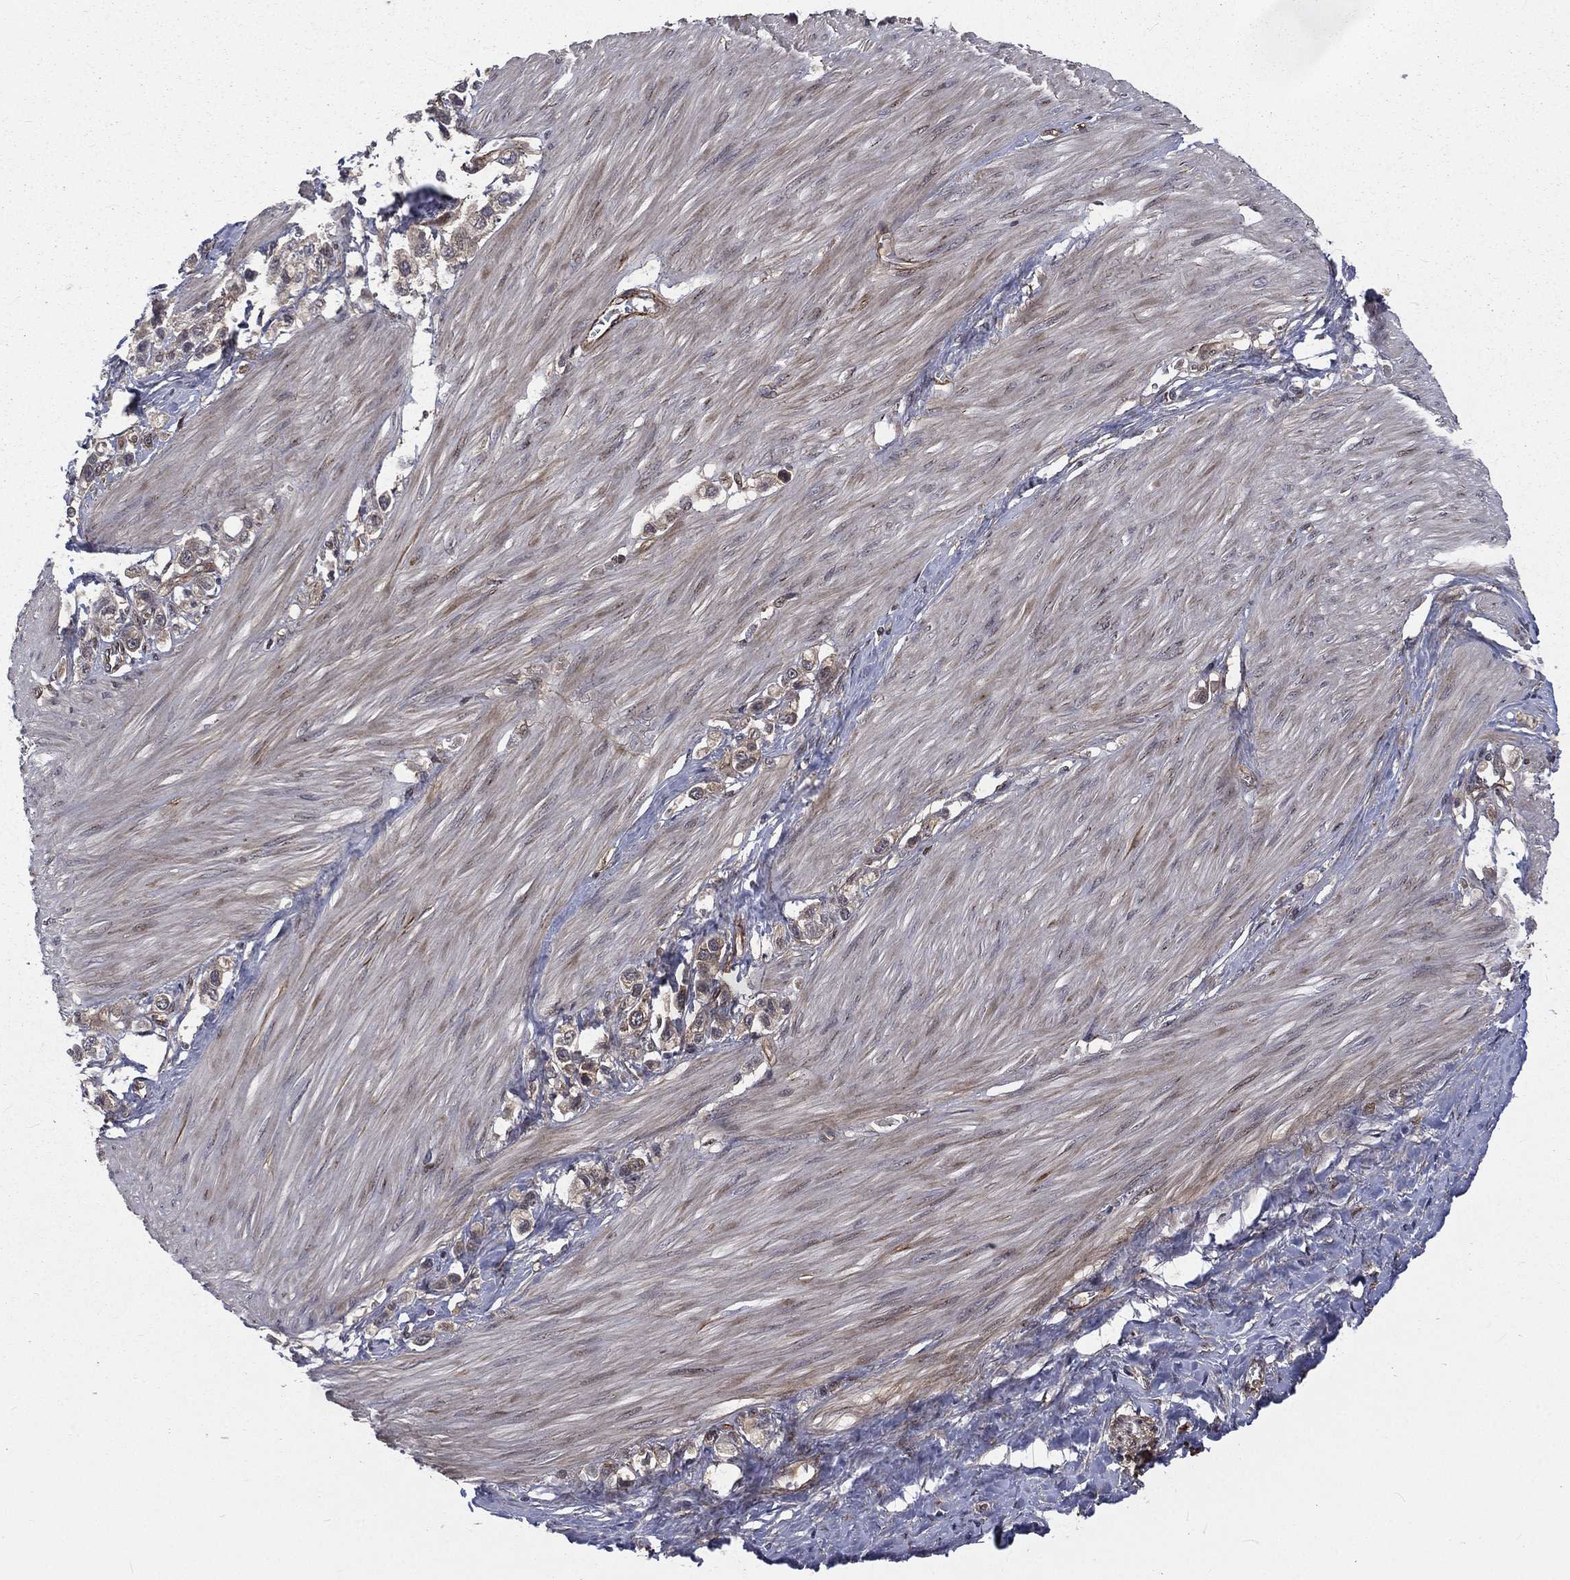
{"staining": {"intensity": "weak", "quantity": "<25%", "location": "cytoplasmic/membranous"}, "tissue": "stomach cancer", "cell_type": "Tumor cells", "image_type": "cancer", "snomed": [{"axis": "morphology", "description": "Normal tissue, NOS"}, {"axis": "morphology", "description": "Adenocarcinoma, NOS"}, {"axis": "morphology", "description": "Adenocarcinoma, High grade"}, {"axis": "topography", "description": "Stomach, upper"}, {"axis": "topography", "description": "Stomach"}], "caption": "Immunohistochemistry image of stomach cancer (adenocarcinoma) stained for a protein (brown), which displays no staining in tumor cells.", "gene": "ARL3", "patient": {"sex": "female", "age": 65}}